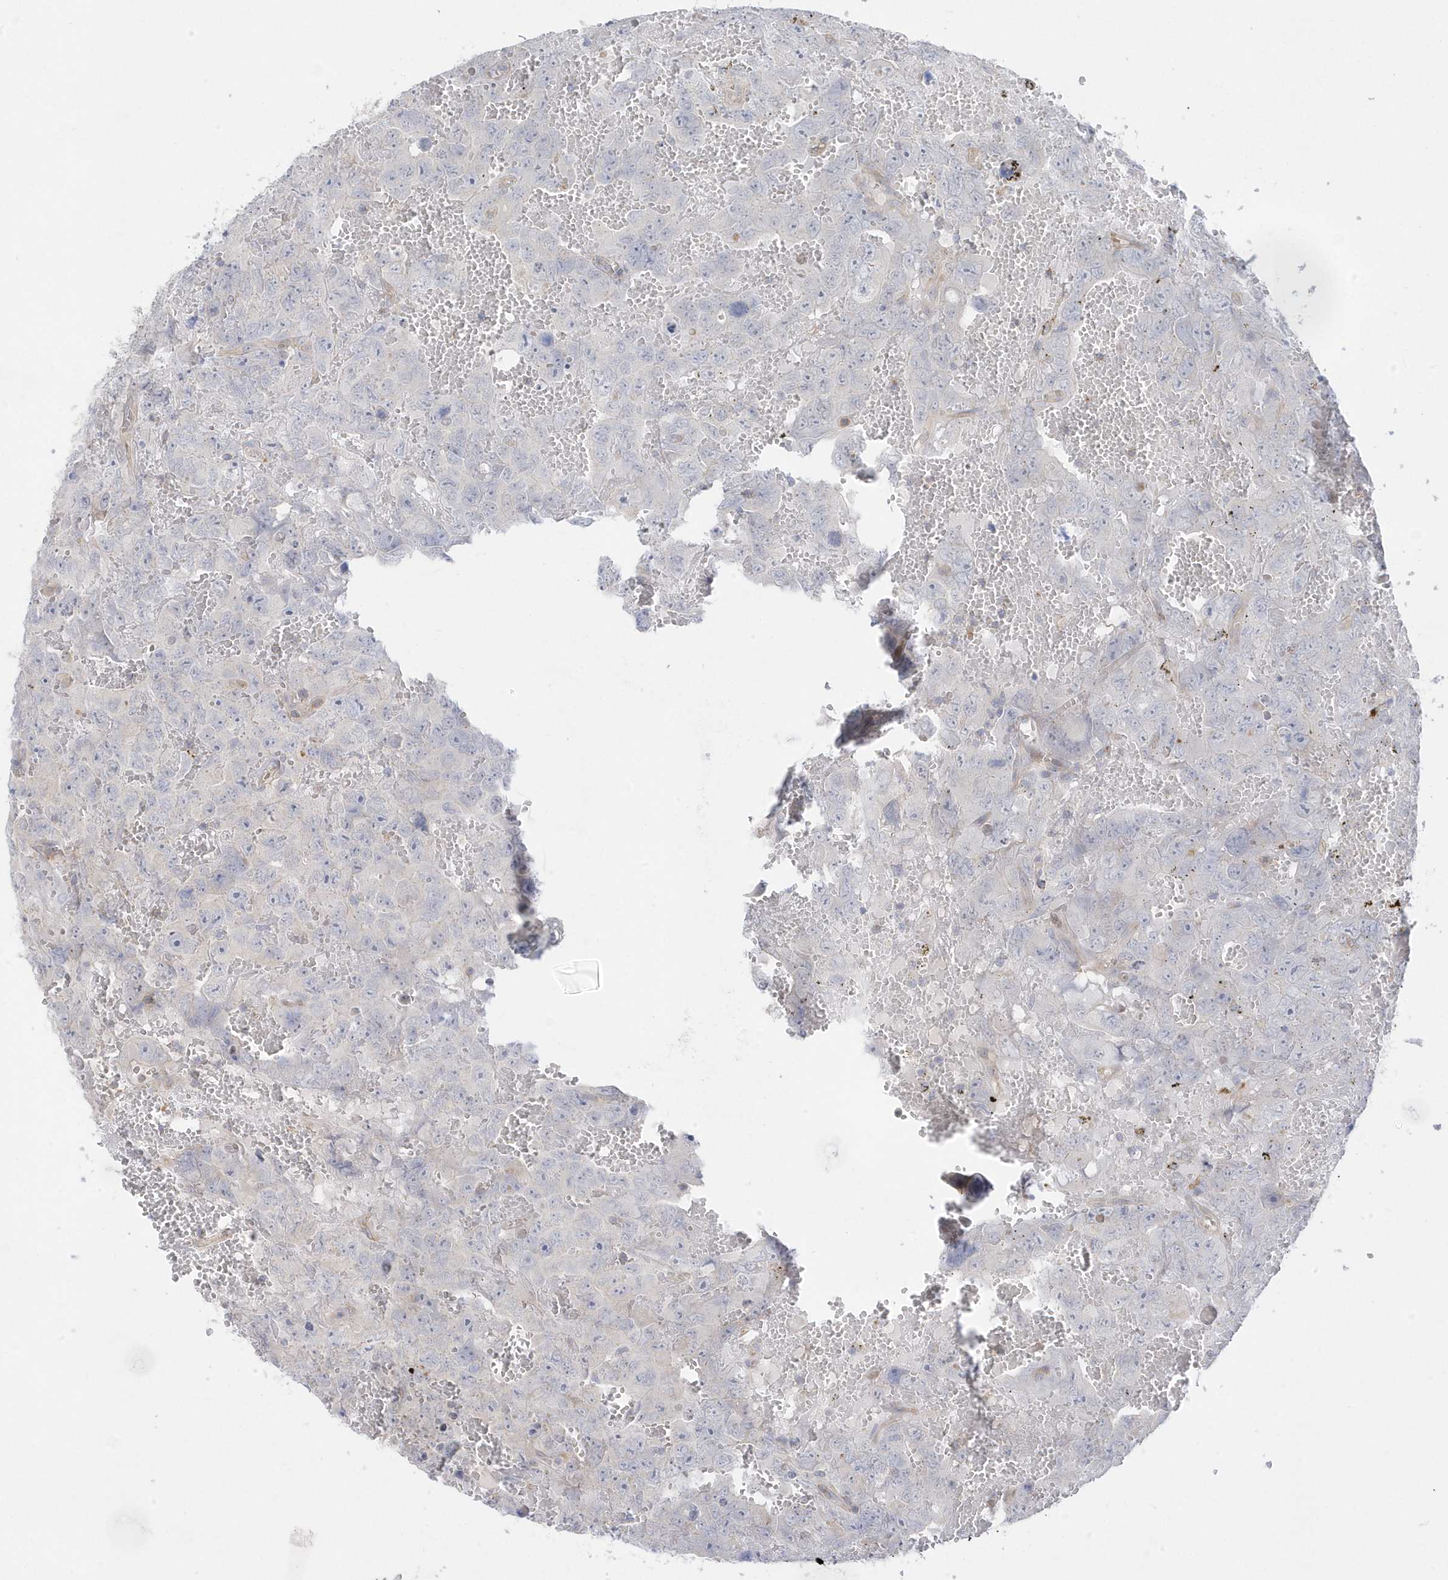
{"staining": {"intensity": "negative", "quantity": "none", "location": "none"}, "tissue": "testis cancer", "cell_type": "Tumor cells", "image_type": "cancer", "snomed": [{"axis": "morphology", "description": "Carcinoma, Embryonal, NOS"}, {"axis": "topography", "description": "Testis"}], "caption": "Tumor cells are negative for protein expression in human embryonal carcinoma (testis).", "gene": "ANAPC1", "patient": {"sex": "male", "age": 45}}